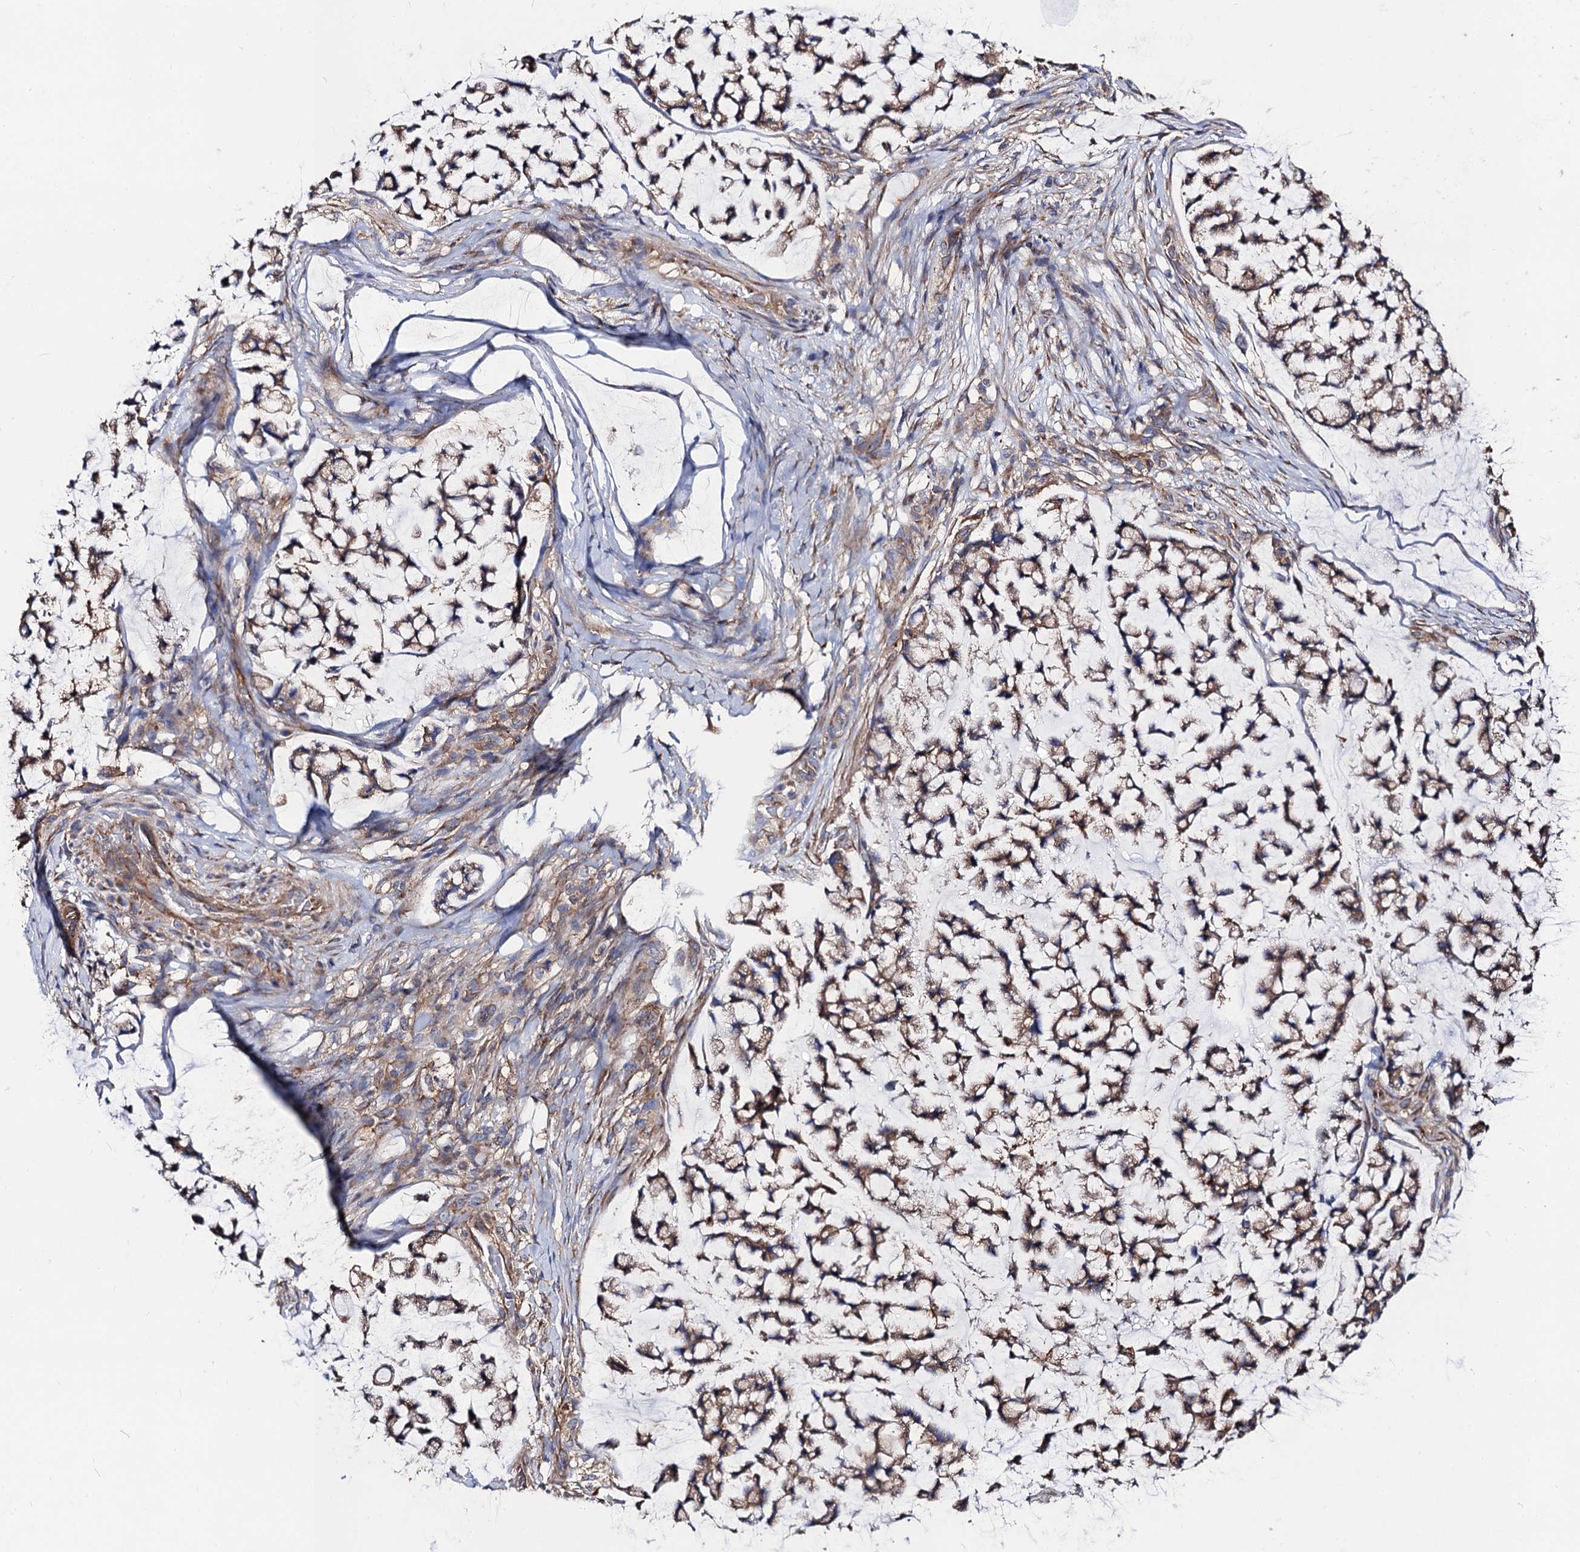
{"staining": {"intensity": "moderate", "quantity": ">75%", "location": "cytoplasmic/membranous"}, "tissue": "stomach cancer", "cell_type": "Tumor cells", "image_type": "cancer", "snomed": [{"axis": "morphology", "description": "Adenocarcinoma, NOS"}, {"axis": "topography", "description": "Stomach, lower"}], "caption": "Stomach adenocarcinoma was stained to show a protein in brown. There is medium levels of moderate cytoplasmic/membranous expression in approximately >75% of tumor cells.", "gene": "DYDC1", "patient": {"sex": "male", "age": 67}}